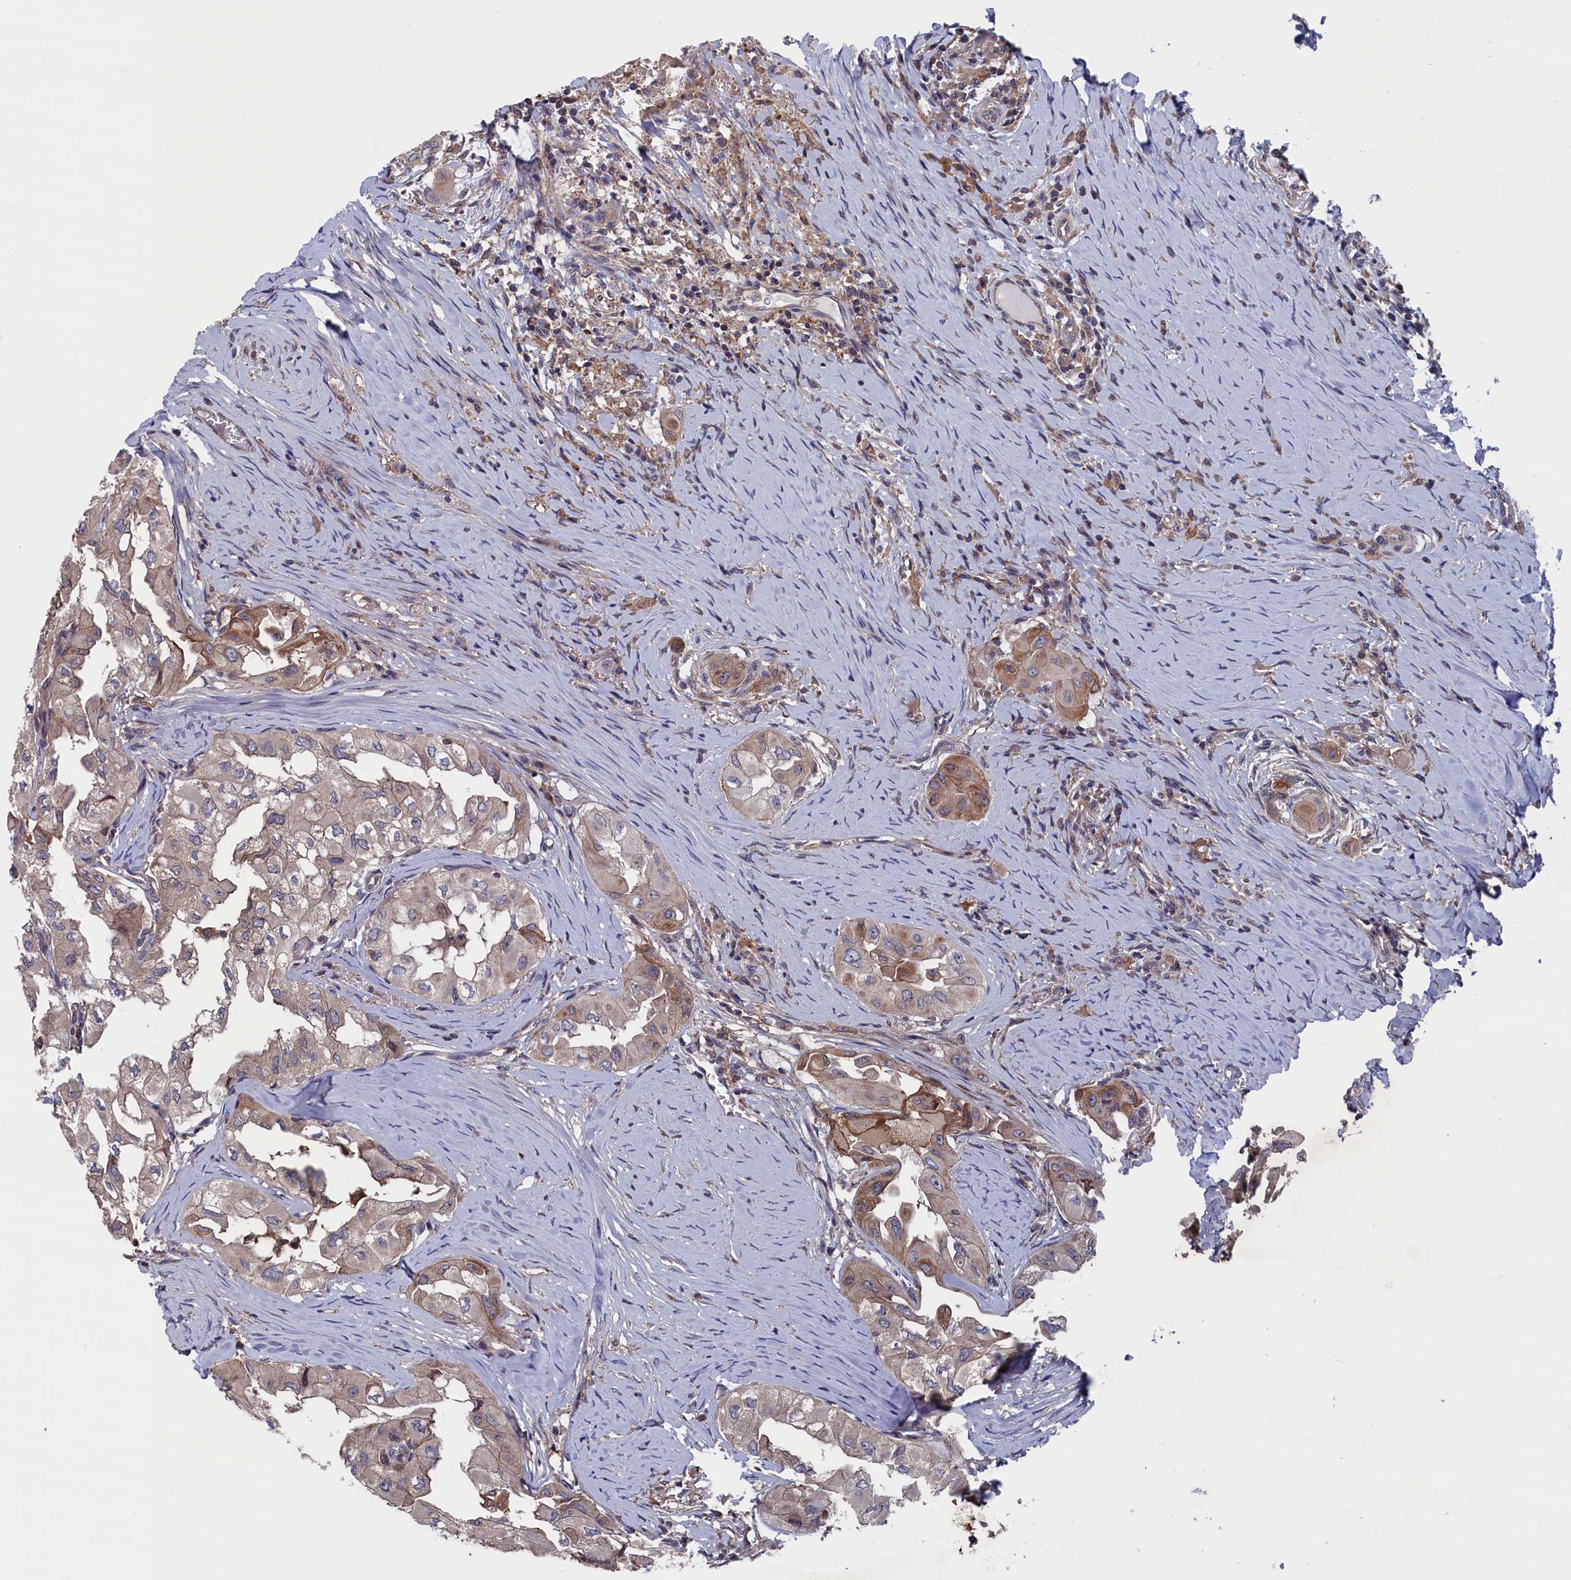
{"staining": {"intensity": "moderate", "quantity": "<25%", "location": "cytoplasmic/membranous"}, "tissue": "thyroid cancer", "cell_type": "Tumor cells", "image_type": "cancer", "snomed": [{"axis": "morphology", "description": "Papillary adenocarcinoma, NOS"}, {"axis": "topography", "description": "Thyroid gland"}], "caption": "Immunohistochemical staining of human thyroid papillary adenocarcinoma exhibits moderate cytoplasmic/membranous protein staining in about <25% of tumor cells. (IHC, brightfield microscopy, high magnification).", "gene": "SPATA13", "patient": {"sex": "female", "age": 59}}